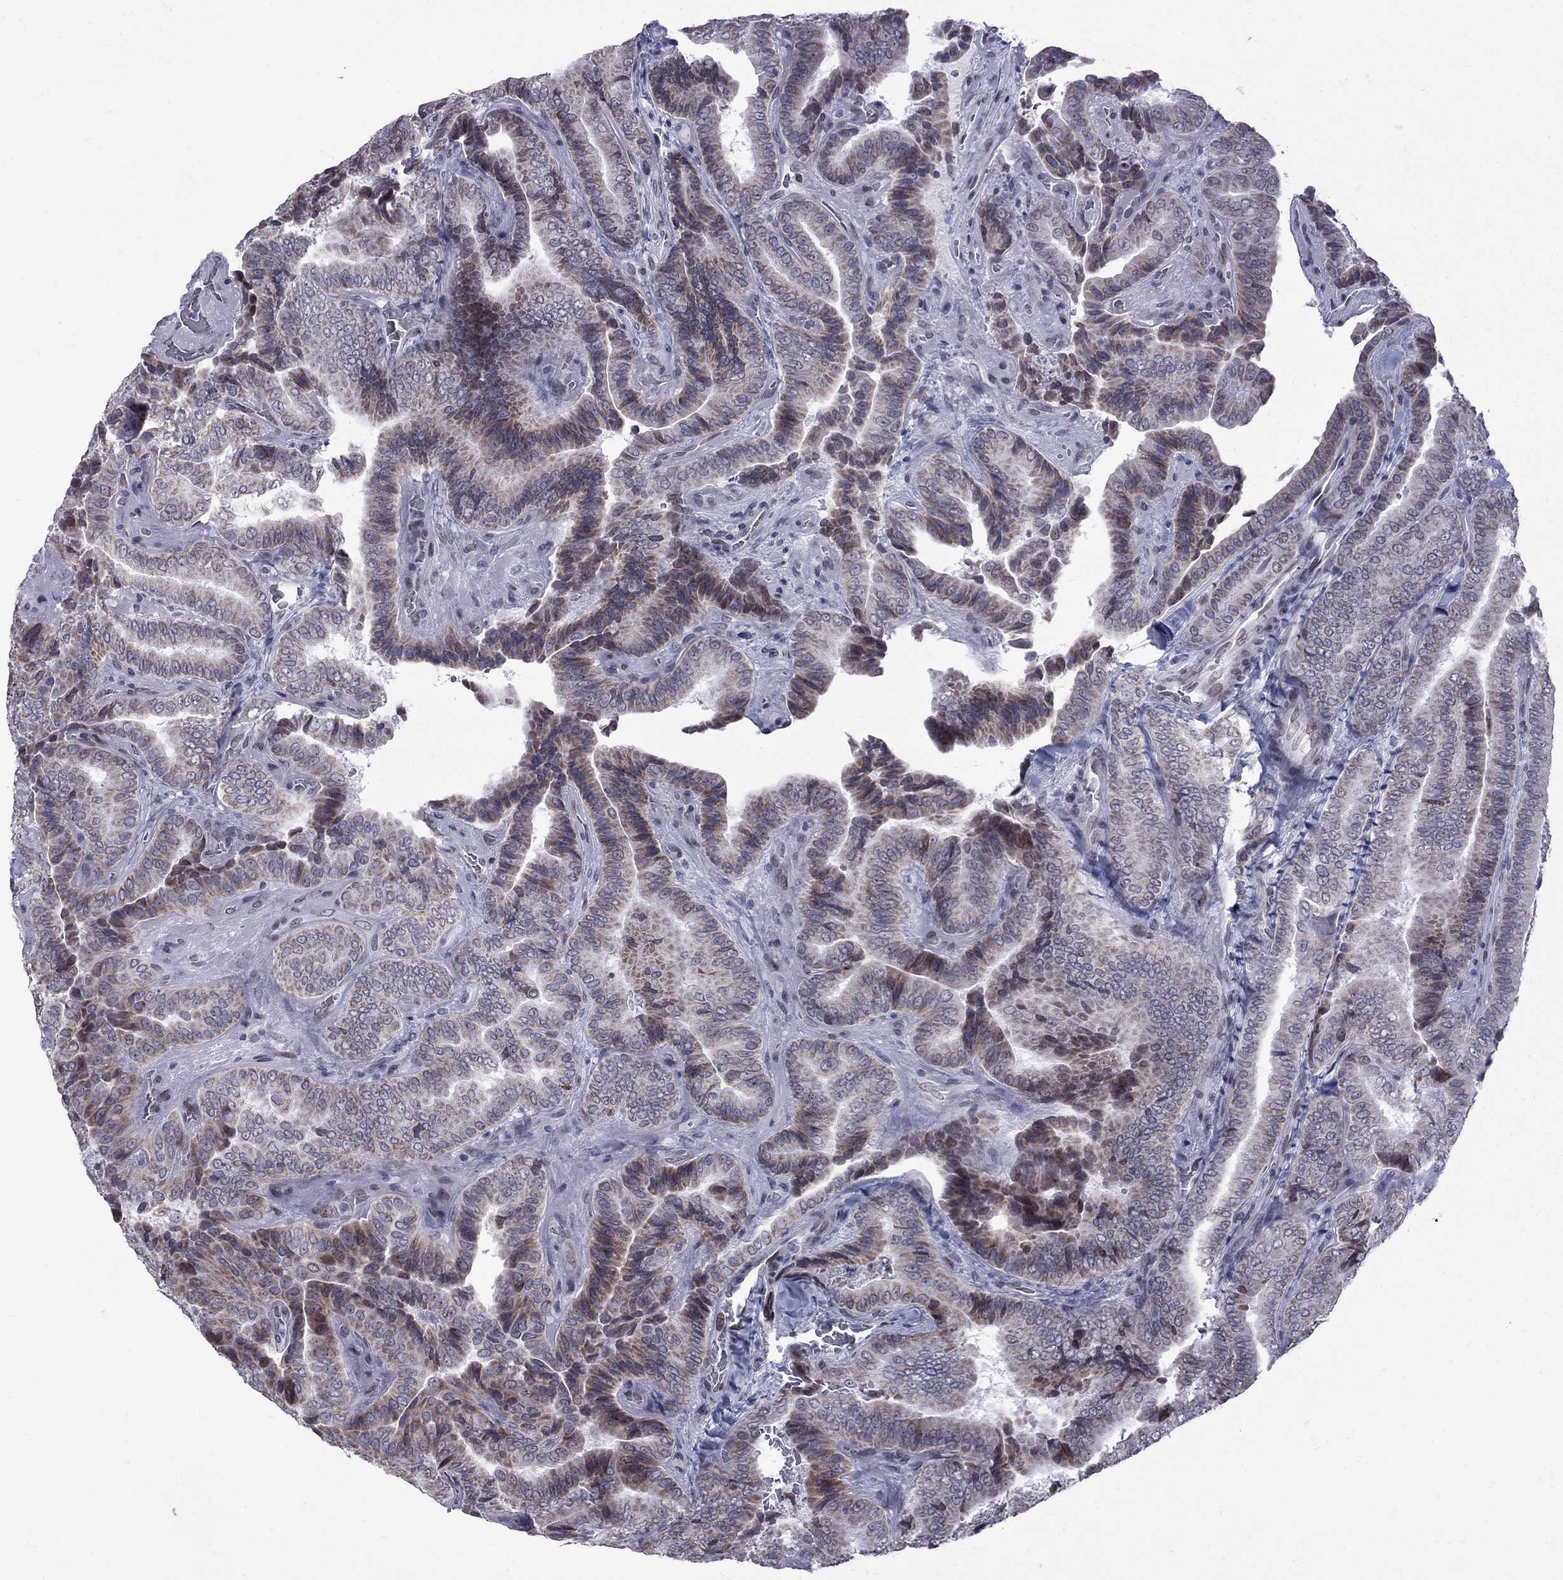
{"staining": {"intensity": "moderate", "quantity": "<25%", "location": "cytoplasmic/membranous"}, "tissue": "thyroid cancer", "cell_type": "Tumor cells", "image_type": "cancer", "snomed": [{"axis": "morphology", "description": "Papillary adenocarcinoma, NOS"}, {"axis": "topography", "description": "Thyroid gland"}], "caption": "IHC (DAB (3,3'-diaminobenzidine)) staining of human thyroid cancer (papillary adenocarcinoma) exhibits moderate cytoplasmic/membranous protein expression in approximately <25% of tumor cells. The staining was performed using DAB to visualize the protein expression in brown, while the nuclei were stained in blue with hematoxylin (Magnification: 20x).", "gene": "CLTCL1", "patient": {"sex": "male", "age": 61}}